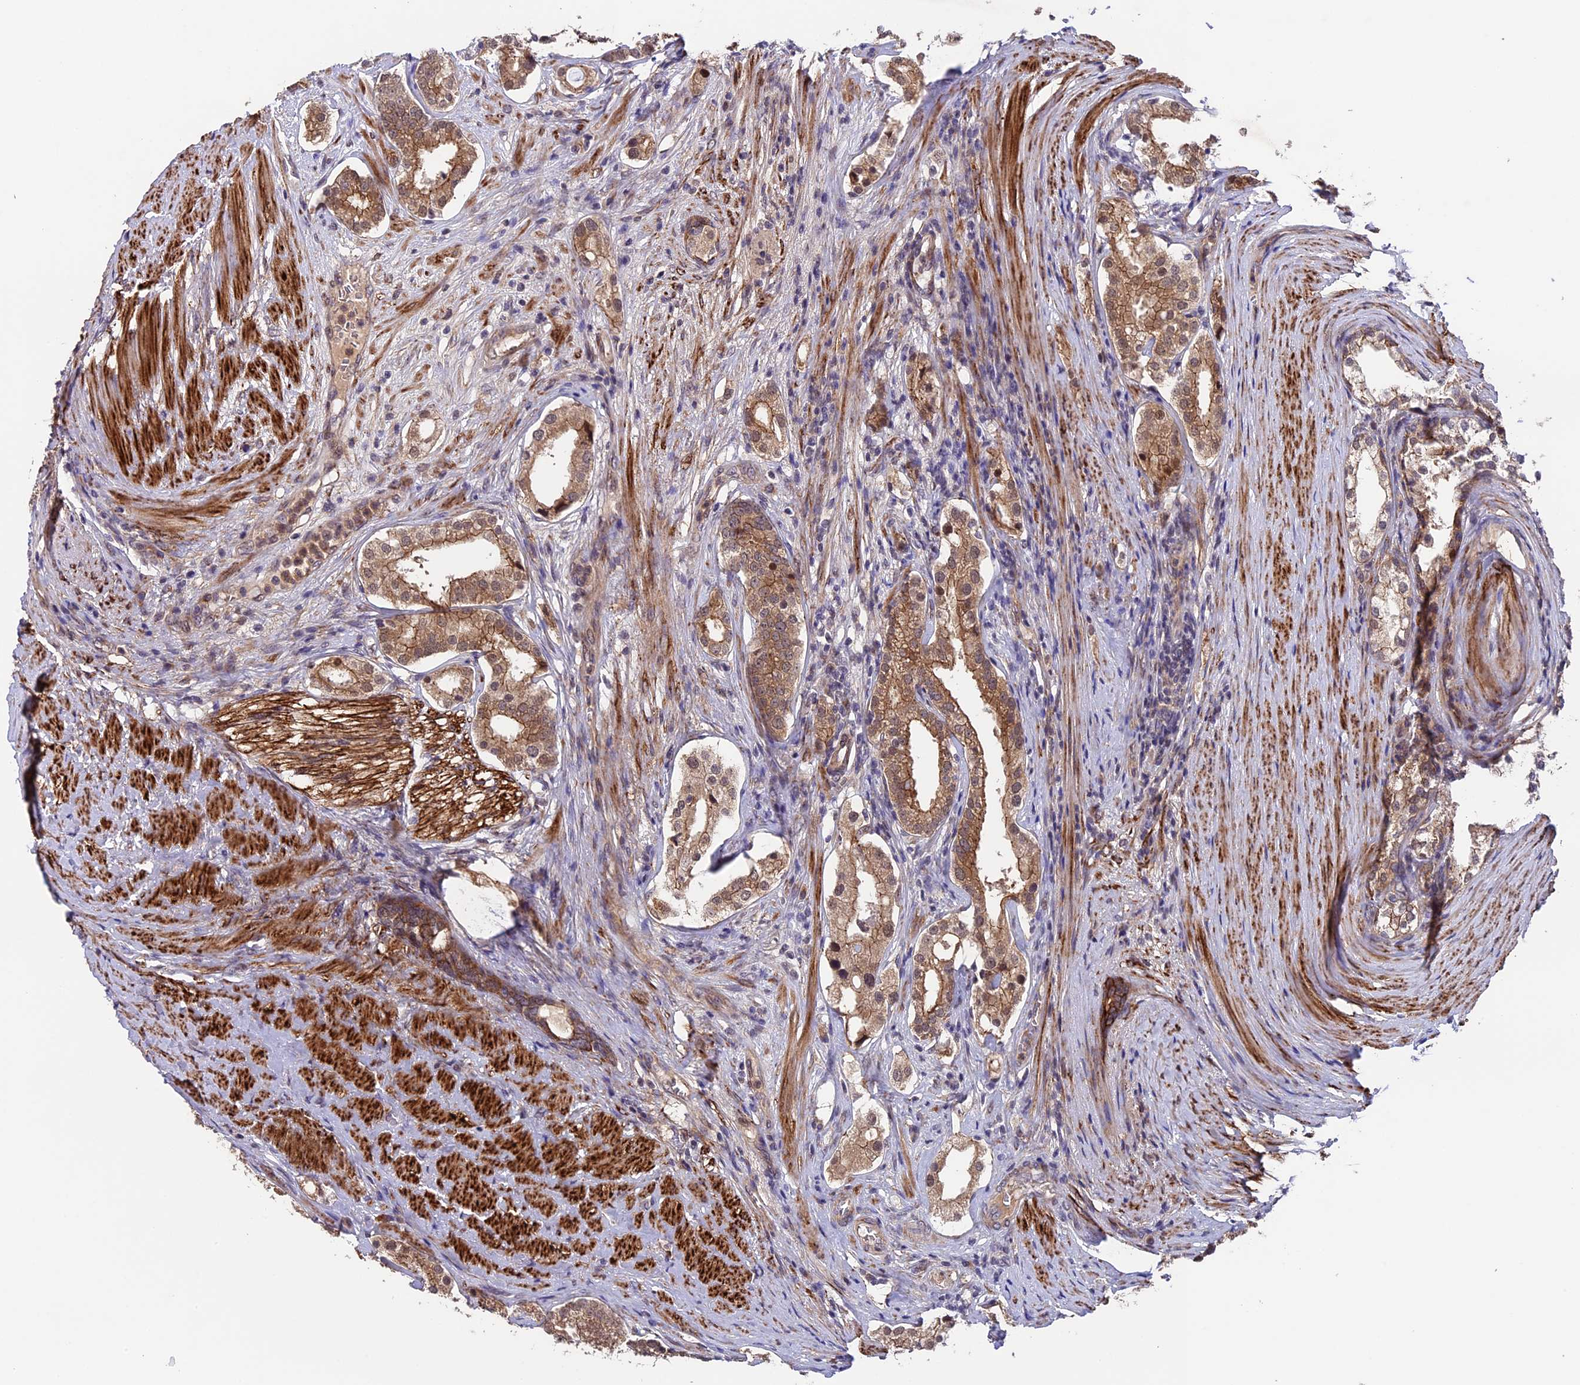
{"staining": {"intensity": "moderate", "quantity": ">75%", "location": "cytoplasmic/membranous"}, "tissue": "prostate cancer", "cell_type": "Tumor cells", "image_type": "cancer", "snomed": [{"axis": "morphology", "description": "Adenocarcinoma, High grade"}, {"axis": "topography", "description": "Prostate"}], "caption": "Immunohistochemical staining of adenocarcinoma (high-grade) (prostate) shows medium levels of moderate cytoplasmic/membranous protein positivity in about >75% of tumor cells.", "gene": "SIPA1L3", "patient": {"sex": "male", "age": 69}}